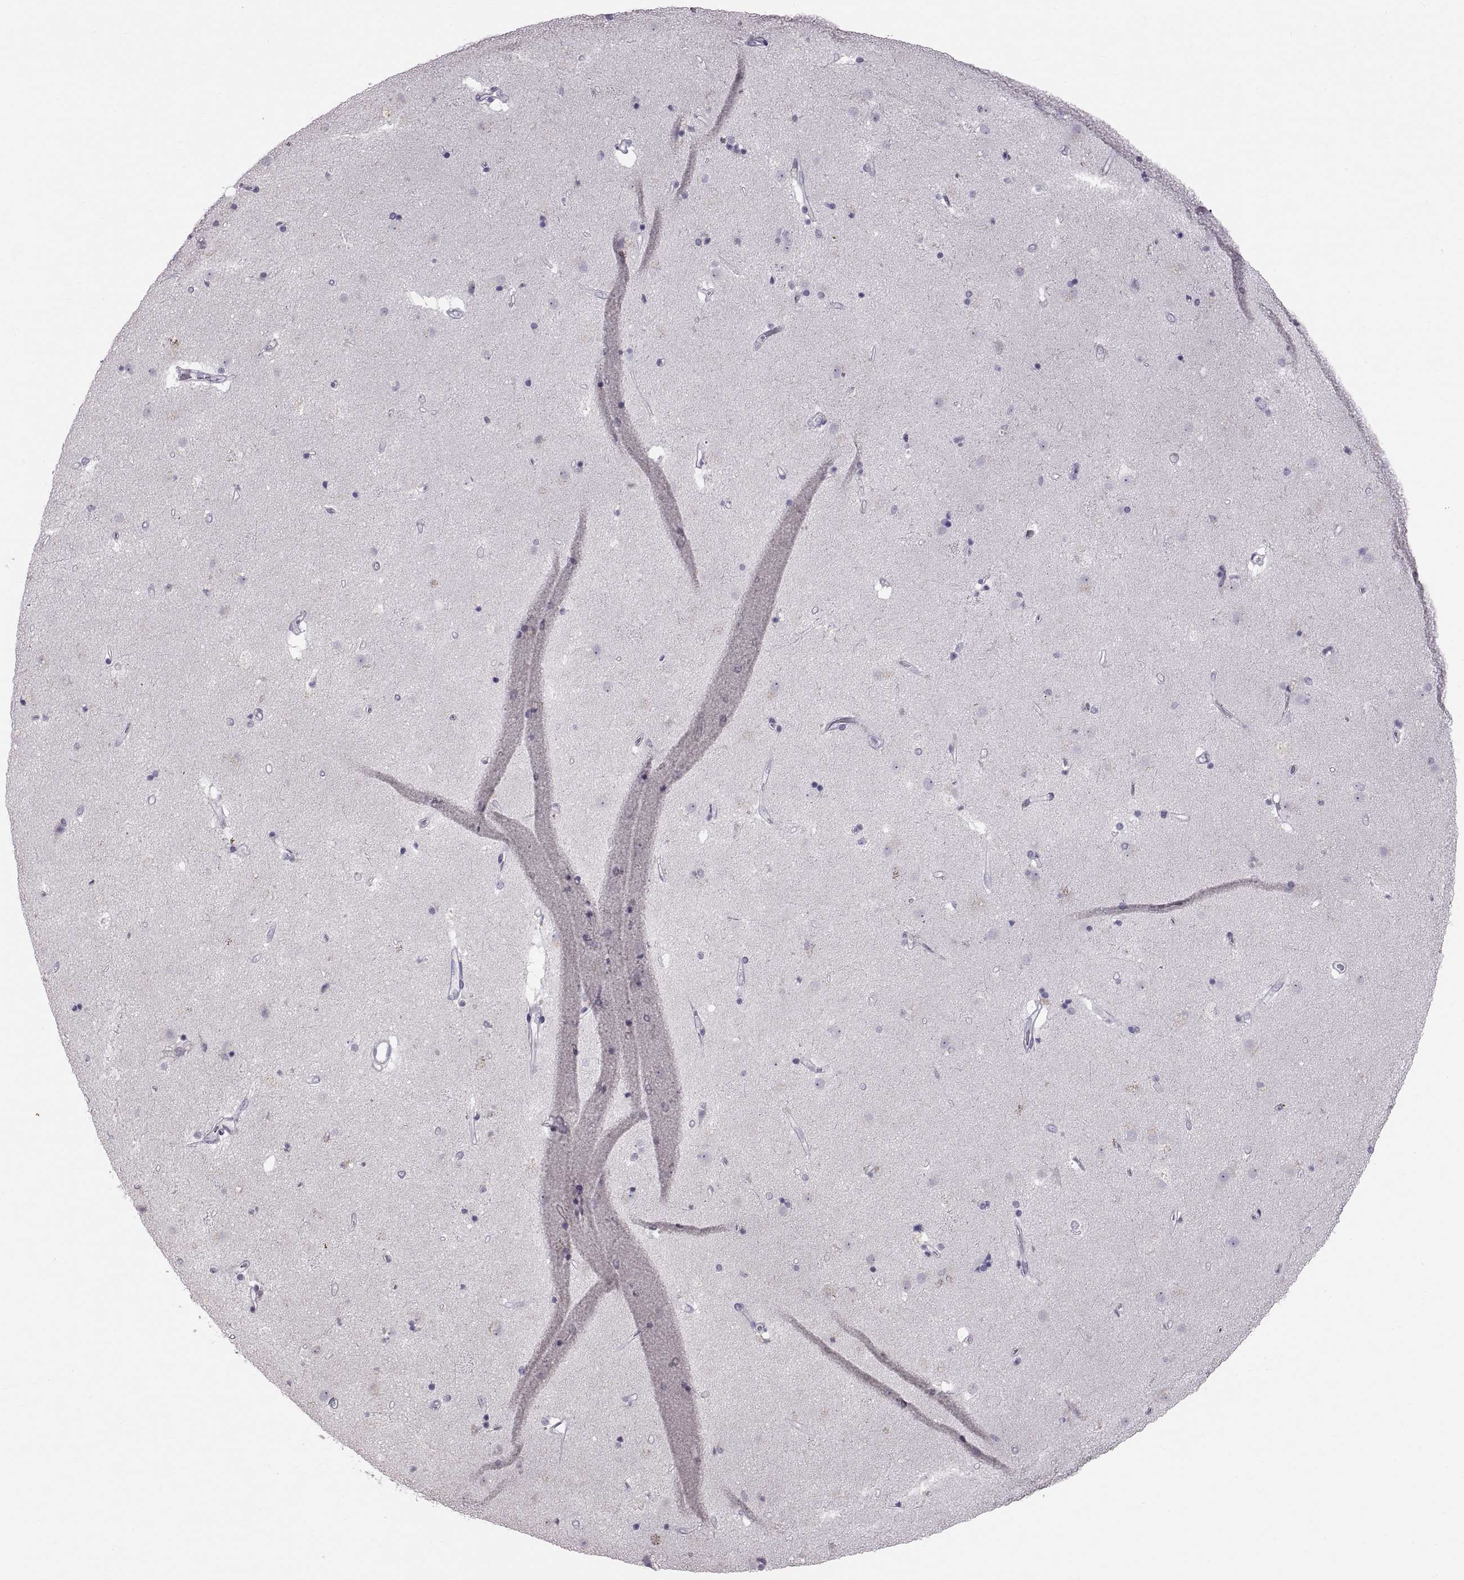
{"staining": {"intensity": "negative", "quantity": "none", "location": "none"}, "tissue": "caudate", "cell_type": "Glial cells", "image_type": "normal", "snomed": [{"axis": "morphology", "description": "Normal tissue, NOS"}, {"axis": "topography", "description": "Lateral ventricle wall"}], "caption": "Immunohistochemistry of unremarkable caudate exhibits no positivity in glial cells.", "gene": "WBP2NL", "patient": {"sex": "female", "age": 71}}